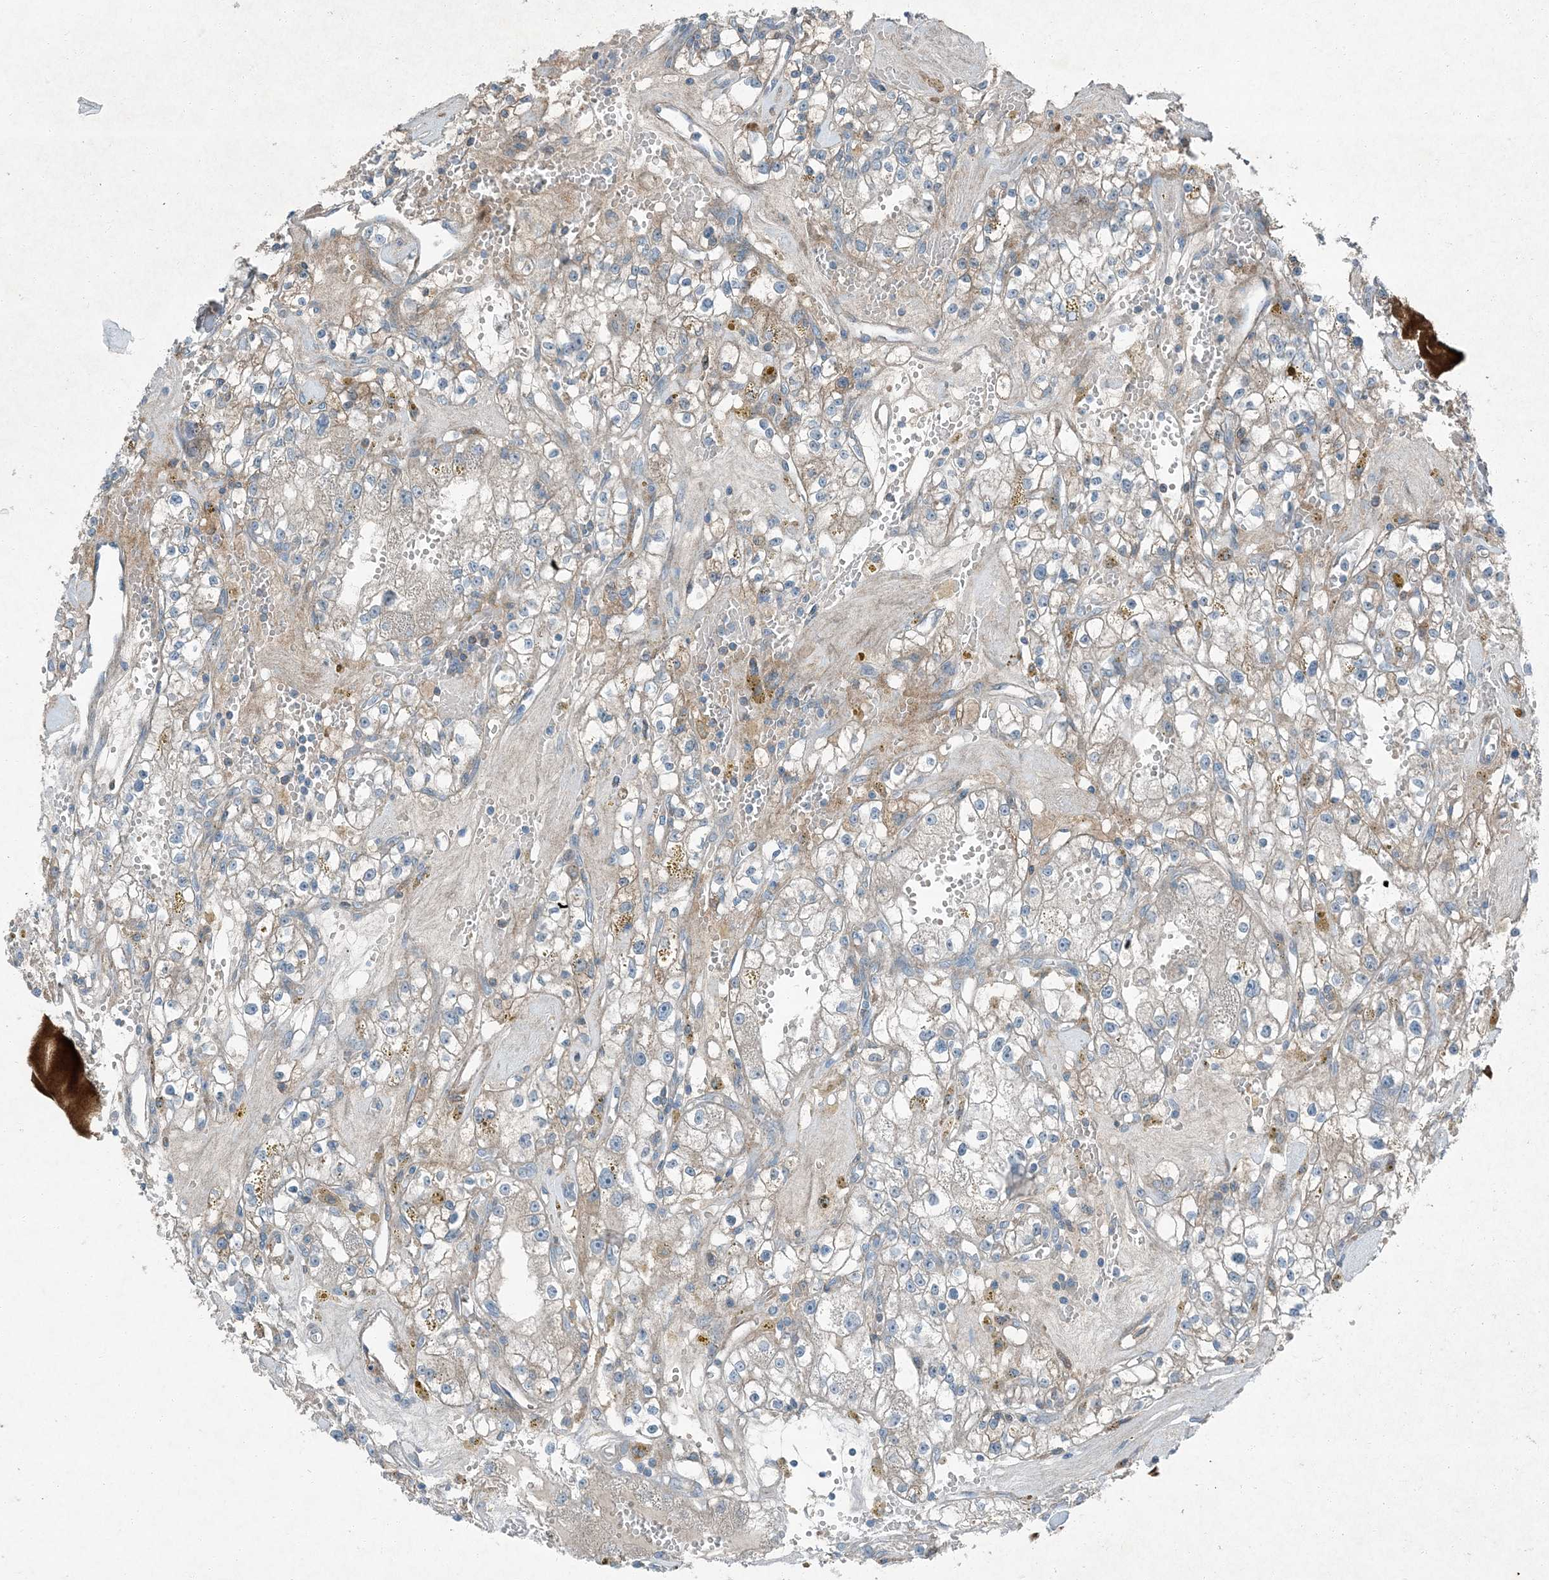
{"staining": {"intensity": "weak", "quantity": "<25%", "location": "cytoplasmic/membranous"}, "tissue": "renal cancer", "cell_type": "Tumor cells", "image_type": "cancer", "snomed": [{"axis": "morphology", "description": "Adenocarcinoma, NOS"}, {"axis": "topography", "description": "Kidney"}], "caption": "This is an IHC photomicrograph of human renal cancer. There is no positivity in tumor cells.", "gene": "APOM", "patient": {"sex": "male", "age": 56}}